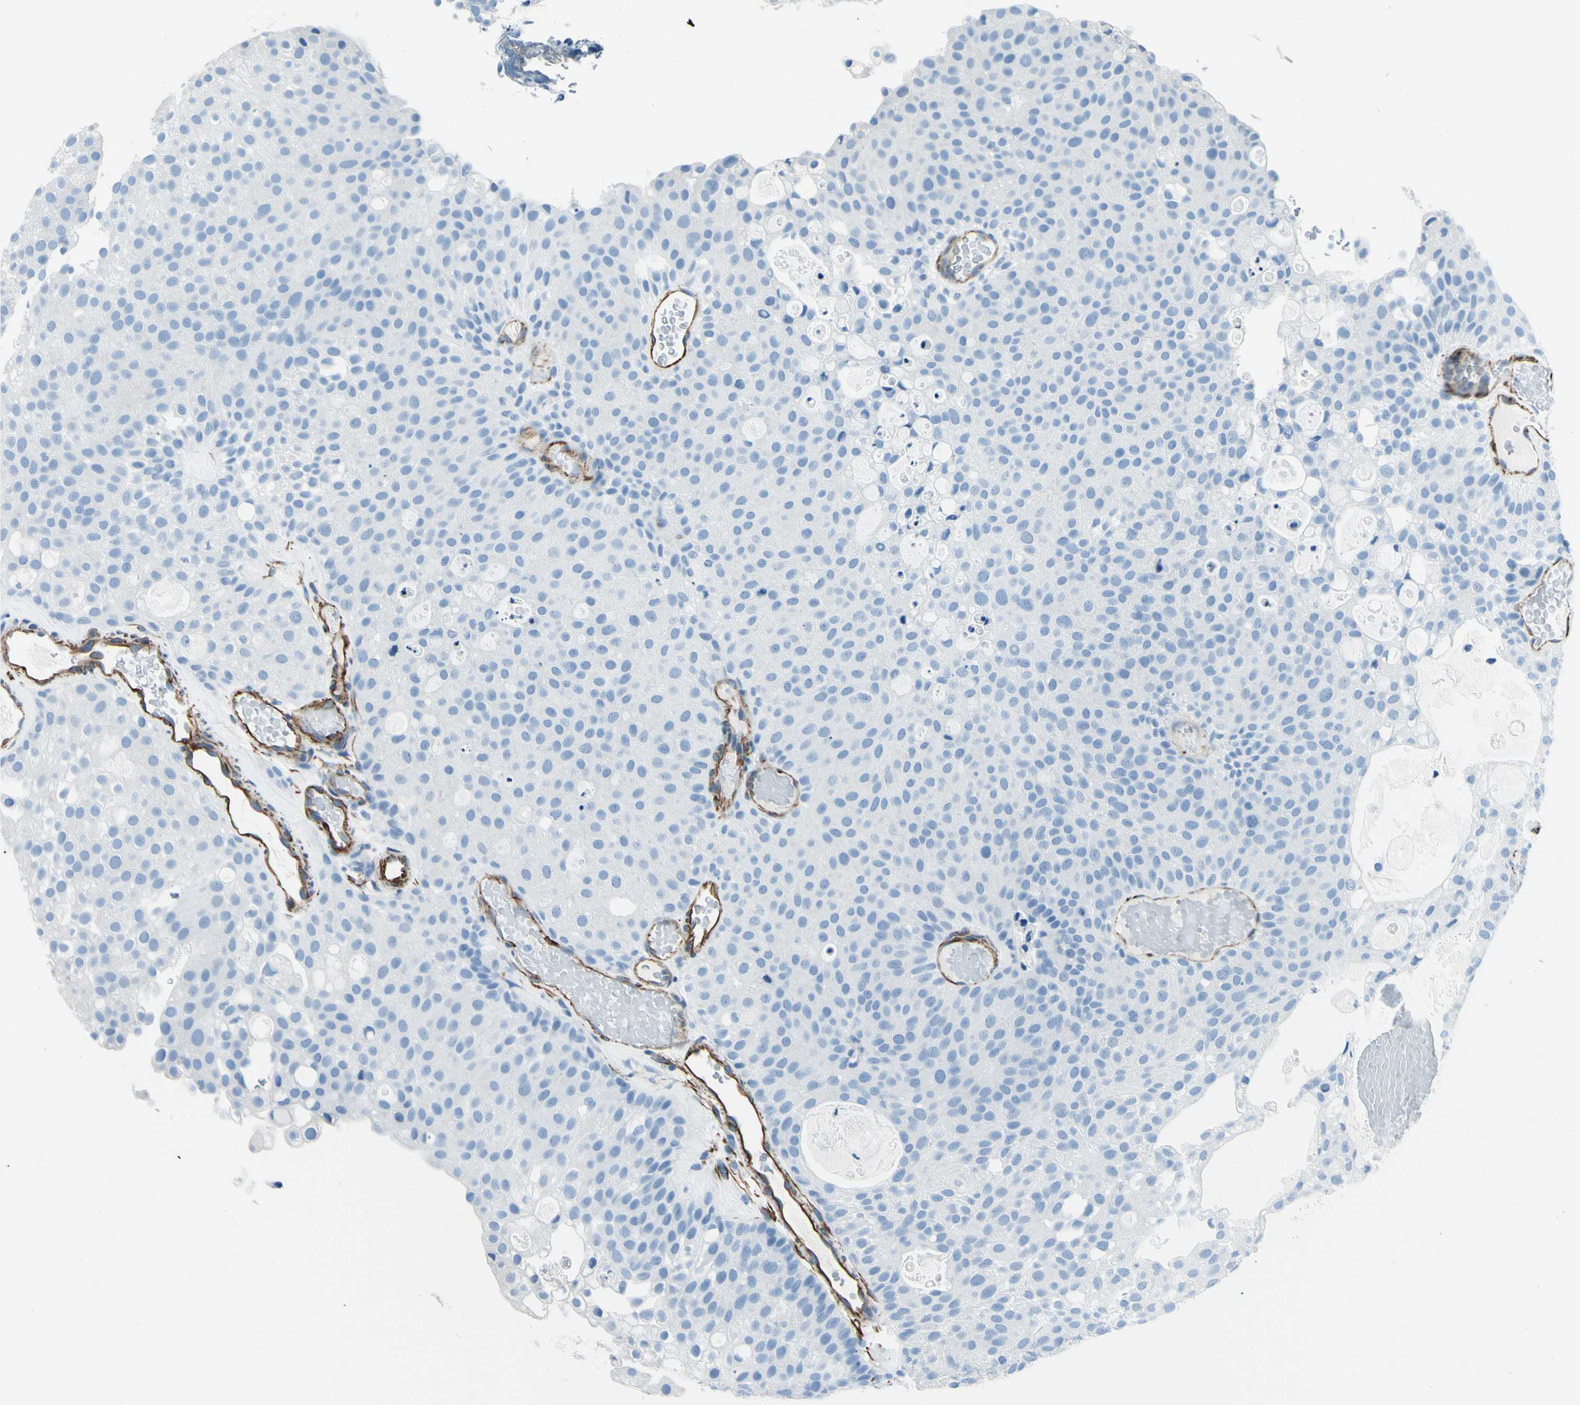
{"staining": {"intensity": "negative", "quantity": "none", "location": "none"}, "tissue": "urothelial cancer", "cell_type": "Tumor cells", "image_type": "cancer", "snomed": [{"axis": "morphology", "description": "Urothelial carcinoma, Low grade"}, {"axis": "topography", "description": "Urinary bladder"}], "caption": "Tumor cells are negative for protein expression in human urothelial cancer.", "gene": "PTH2R", "patient": {"sex": "male", "age": 78}}